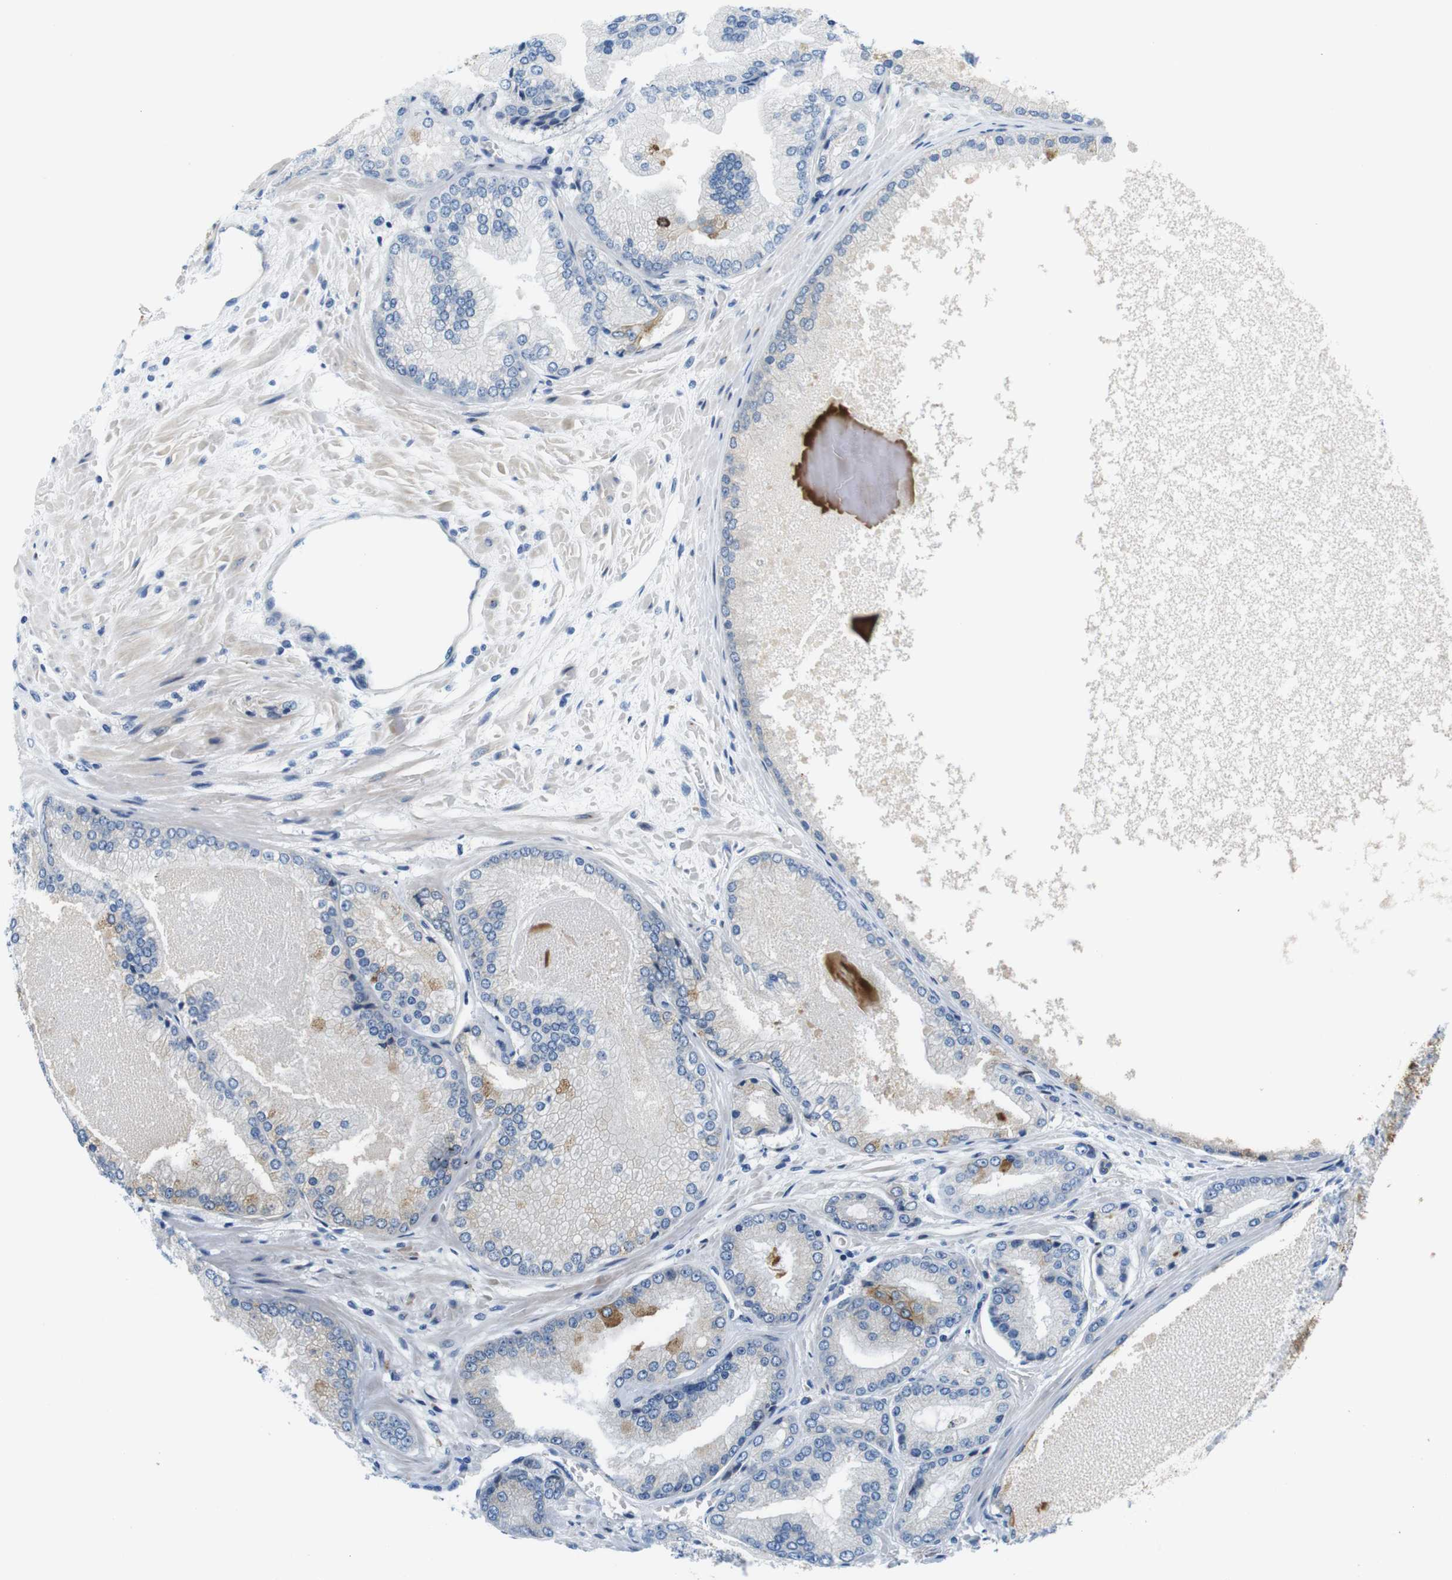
{"staining": {"intensity": "negative", "quantity": "none", "location": "none"}, "tissue": "prostate cancer", "cell_type": "Tumor cells", "image_type": "cancer", "snomed": [{"axis": "morphology", "description": "Adenocarcinoma, High grade"}, {"axis": "topography", "description": "Prostate"}], "caption": "Adenocarcinoma (high-grade) (prostate) stained for a protein using immunohistochemistry displays no expression tumor cells.", "gene": "ZDHHC3", "patient": {"sex": "male", "age": 59}}